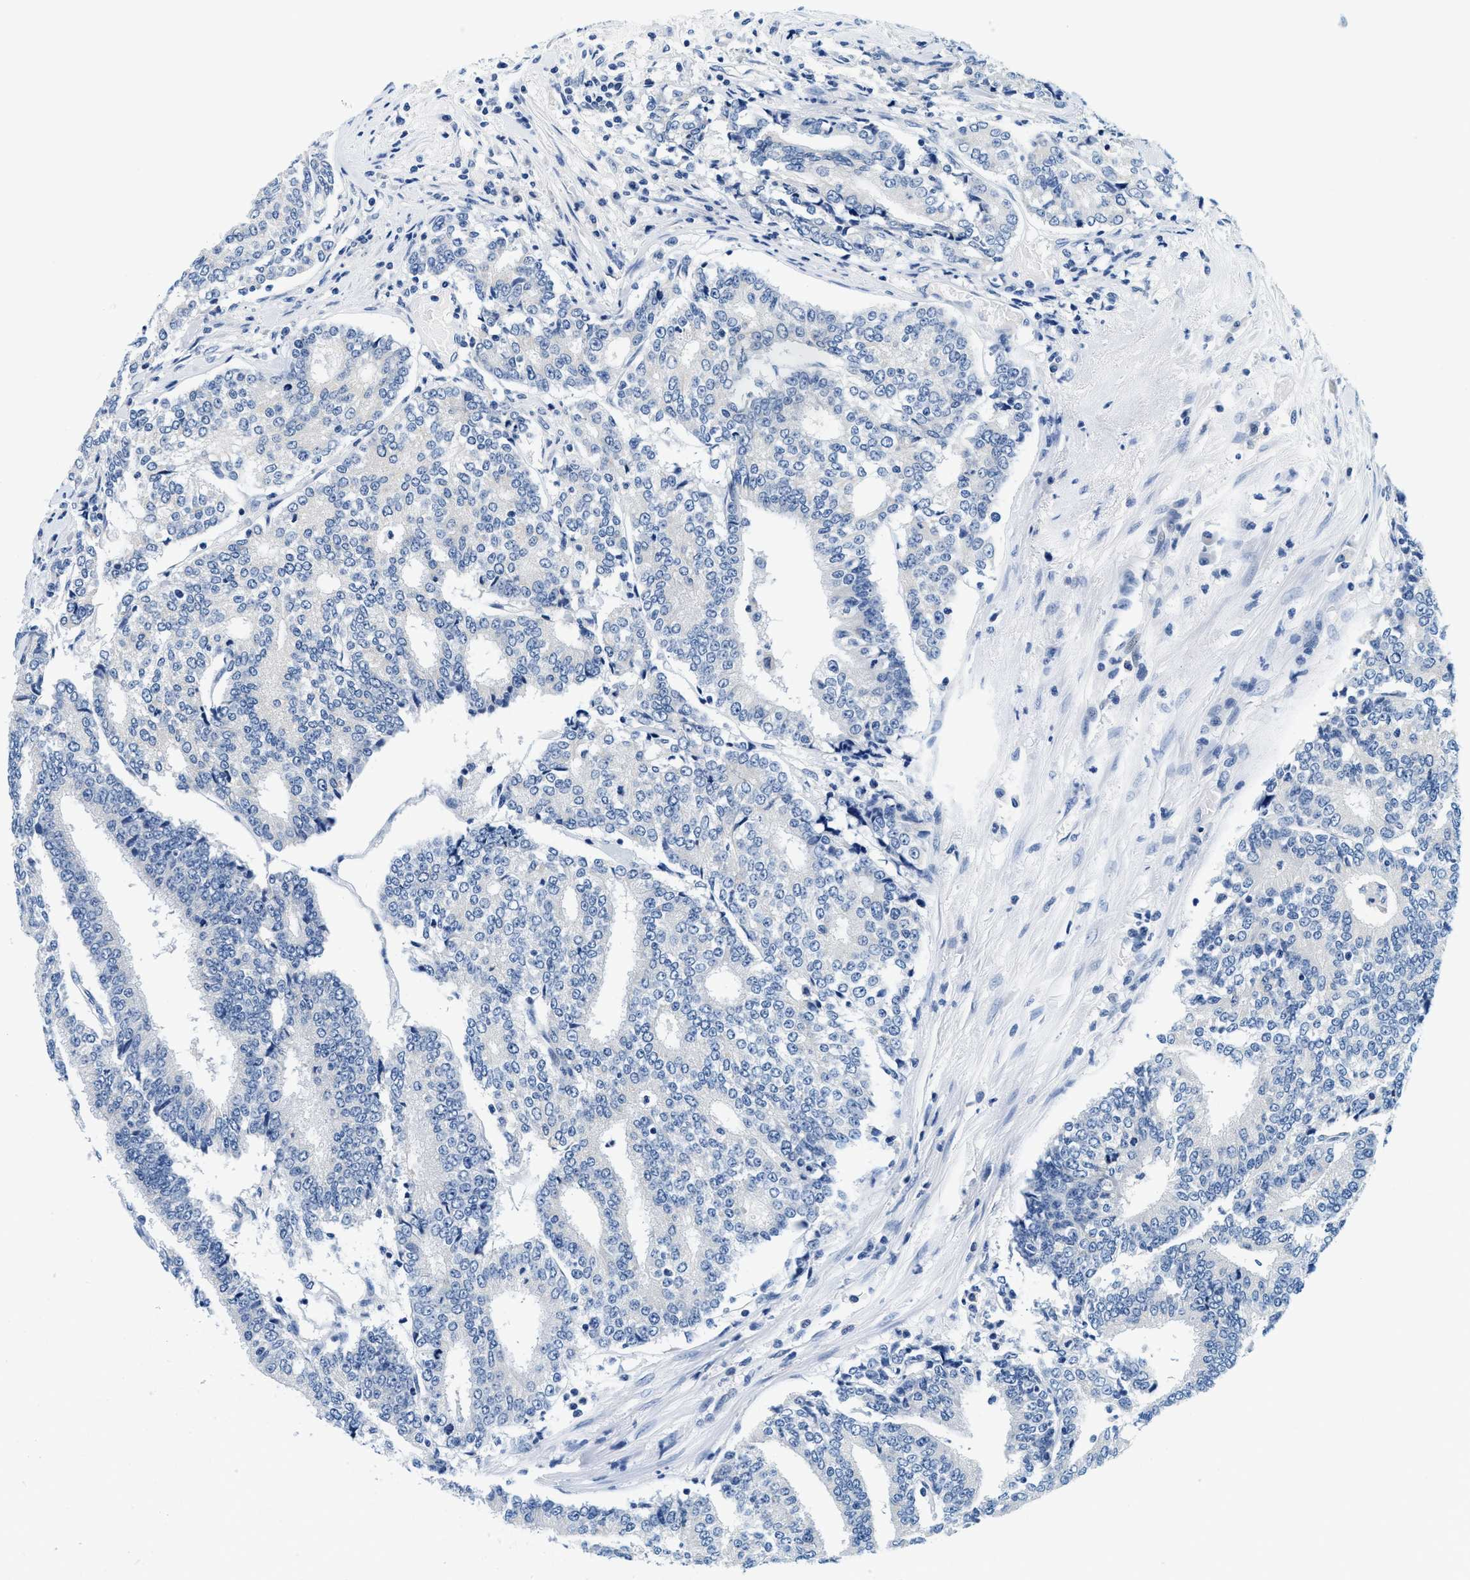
{"staining": {"intensity": "negative", "quantity": "none", "location": "none"}, "tissue": "prostate cancer", "cell_type": "Tumor cells", "image_type": "cancer", "snomed": [{"axis": "morphology", "description": "Normal tissue, NOS"}, {"axis": "morphology", "description": "Adenocarcinoma, High grade"}, {"axis": "topography", "description": "Prostate"}, {"axis": "topography", "description": "Seminal veicle"}], "caption": "Immunohistochemical staining of prostate high-grade adenocarcinoma demonstrates no significant expression in tumor cells. Brightfield microscopy of IHC stained with DAB (3,3'-diaminobenzidine) (brown) and hematoxylin (blue), captured at high magnification.", "gene": "GSTM3", "patient": {"sex": "male", "age": 55}}